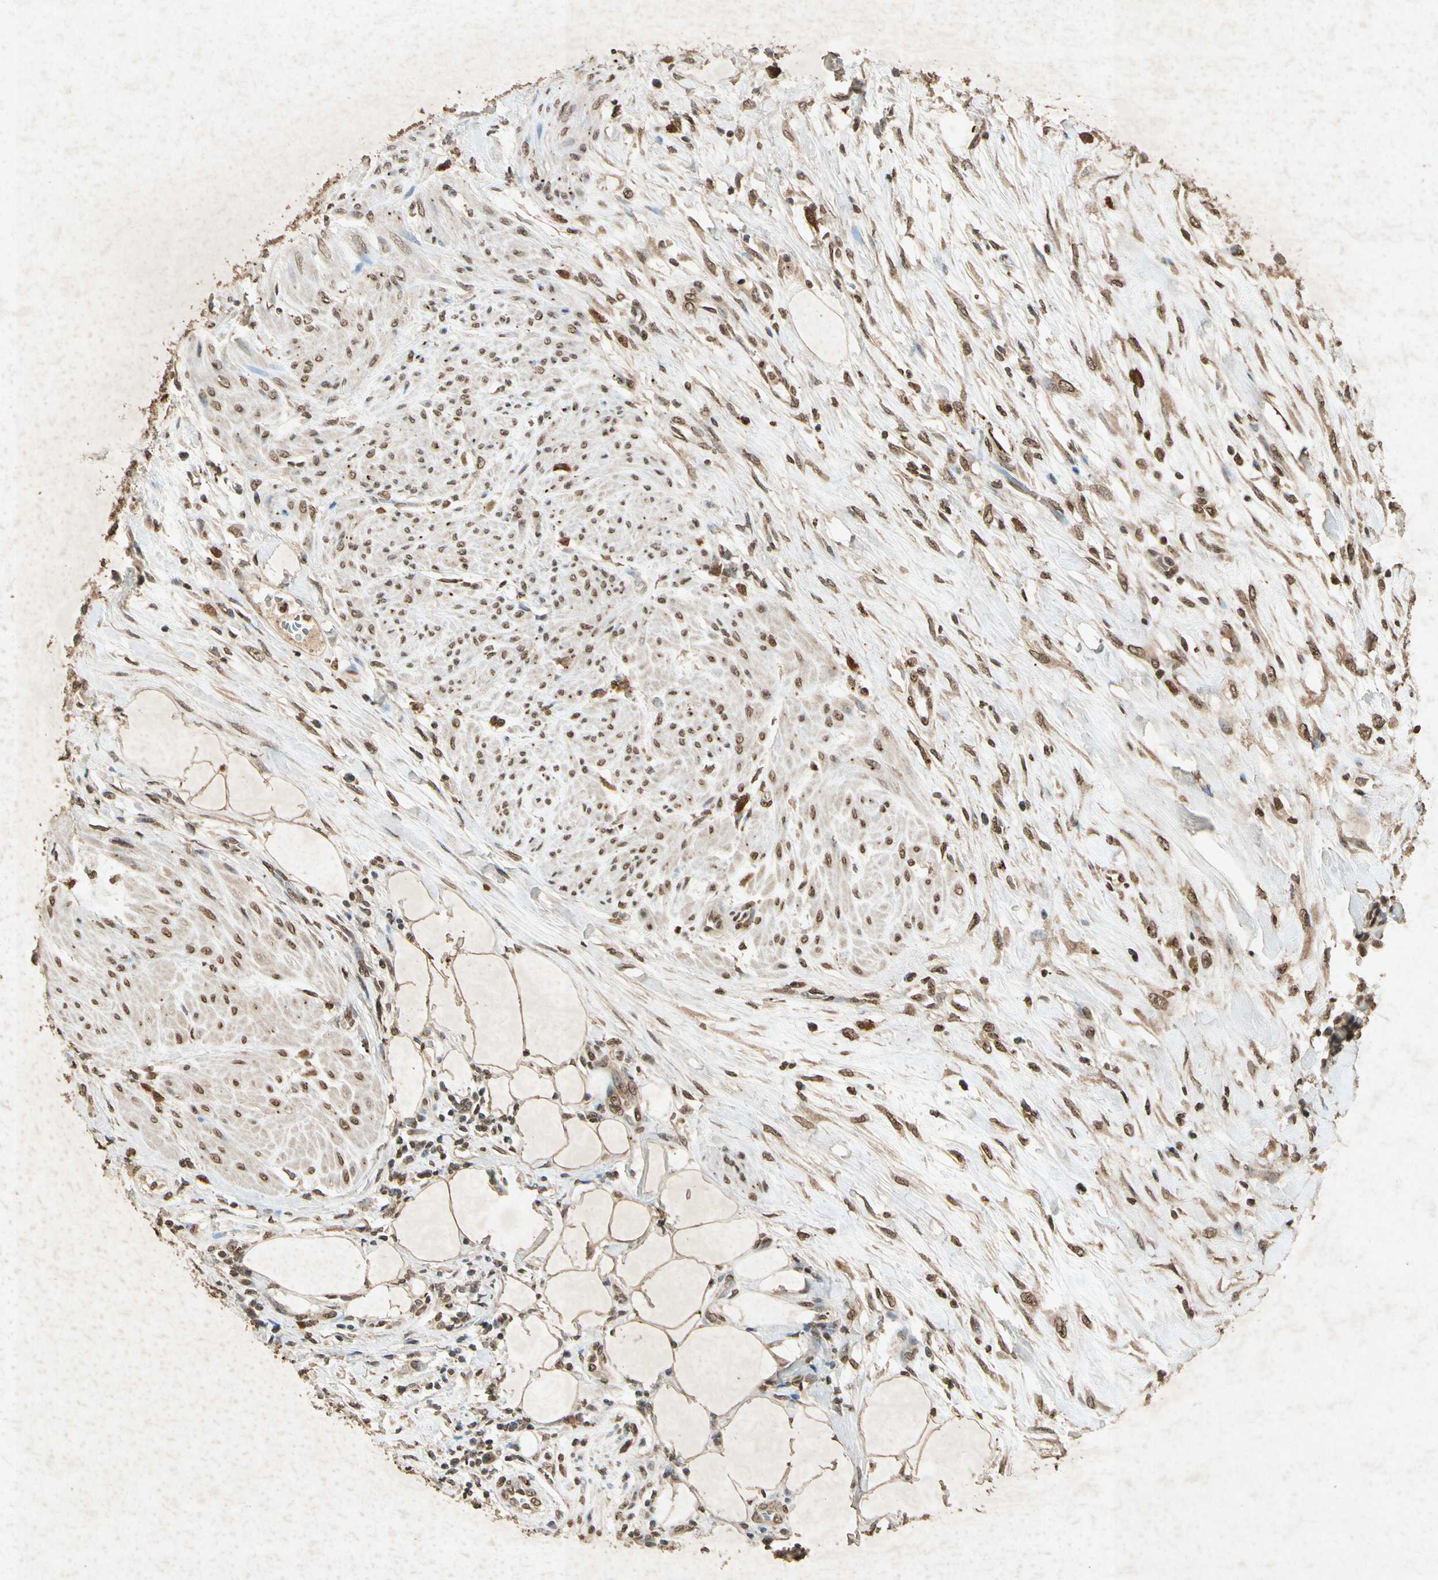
{"staining": {"intensity": "moderate", "quantity": "25%-75%", "location": "nuclear"}, "tissue": "urothelial cancer", "cell_type": "Tumor cells", "image_type": "cancer", "snomed": [{"axis": "morphology", "description": "Urothelial carcinoma, High grade"}, {"axis": "topography", "description": "Urinary bladder"}], "caption": "The immunohistochemical stain shows moderate nuclear staining in tumor cells of high-grade urothelial carcinoma tissue. The protein is stained brown, and the nuclei are stained in blue (DAB IHC with brightfield microscopy, high magnification).", "gene": "MSRB1", "patient": {"sex": "male", "age": 35}}